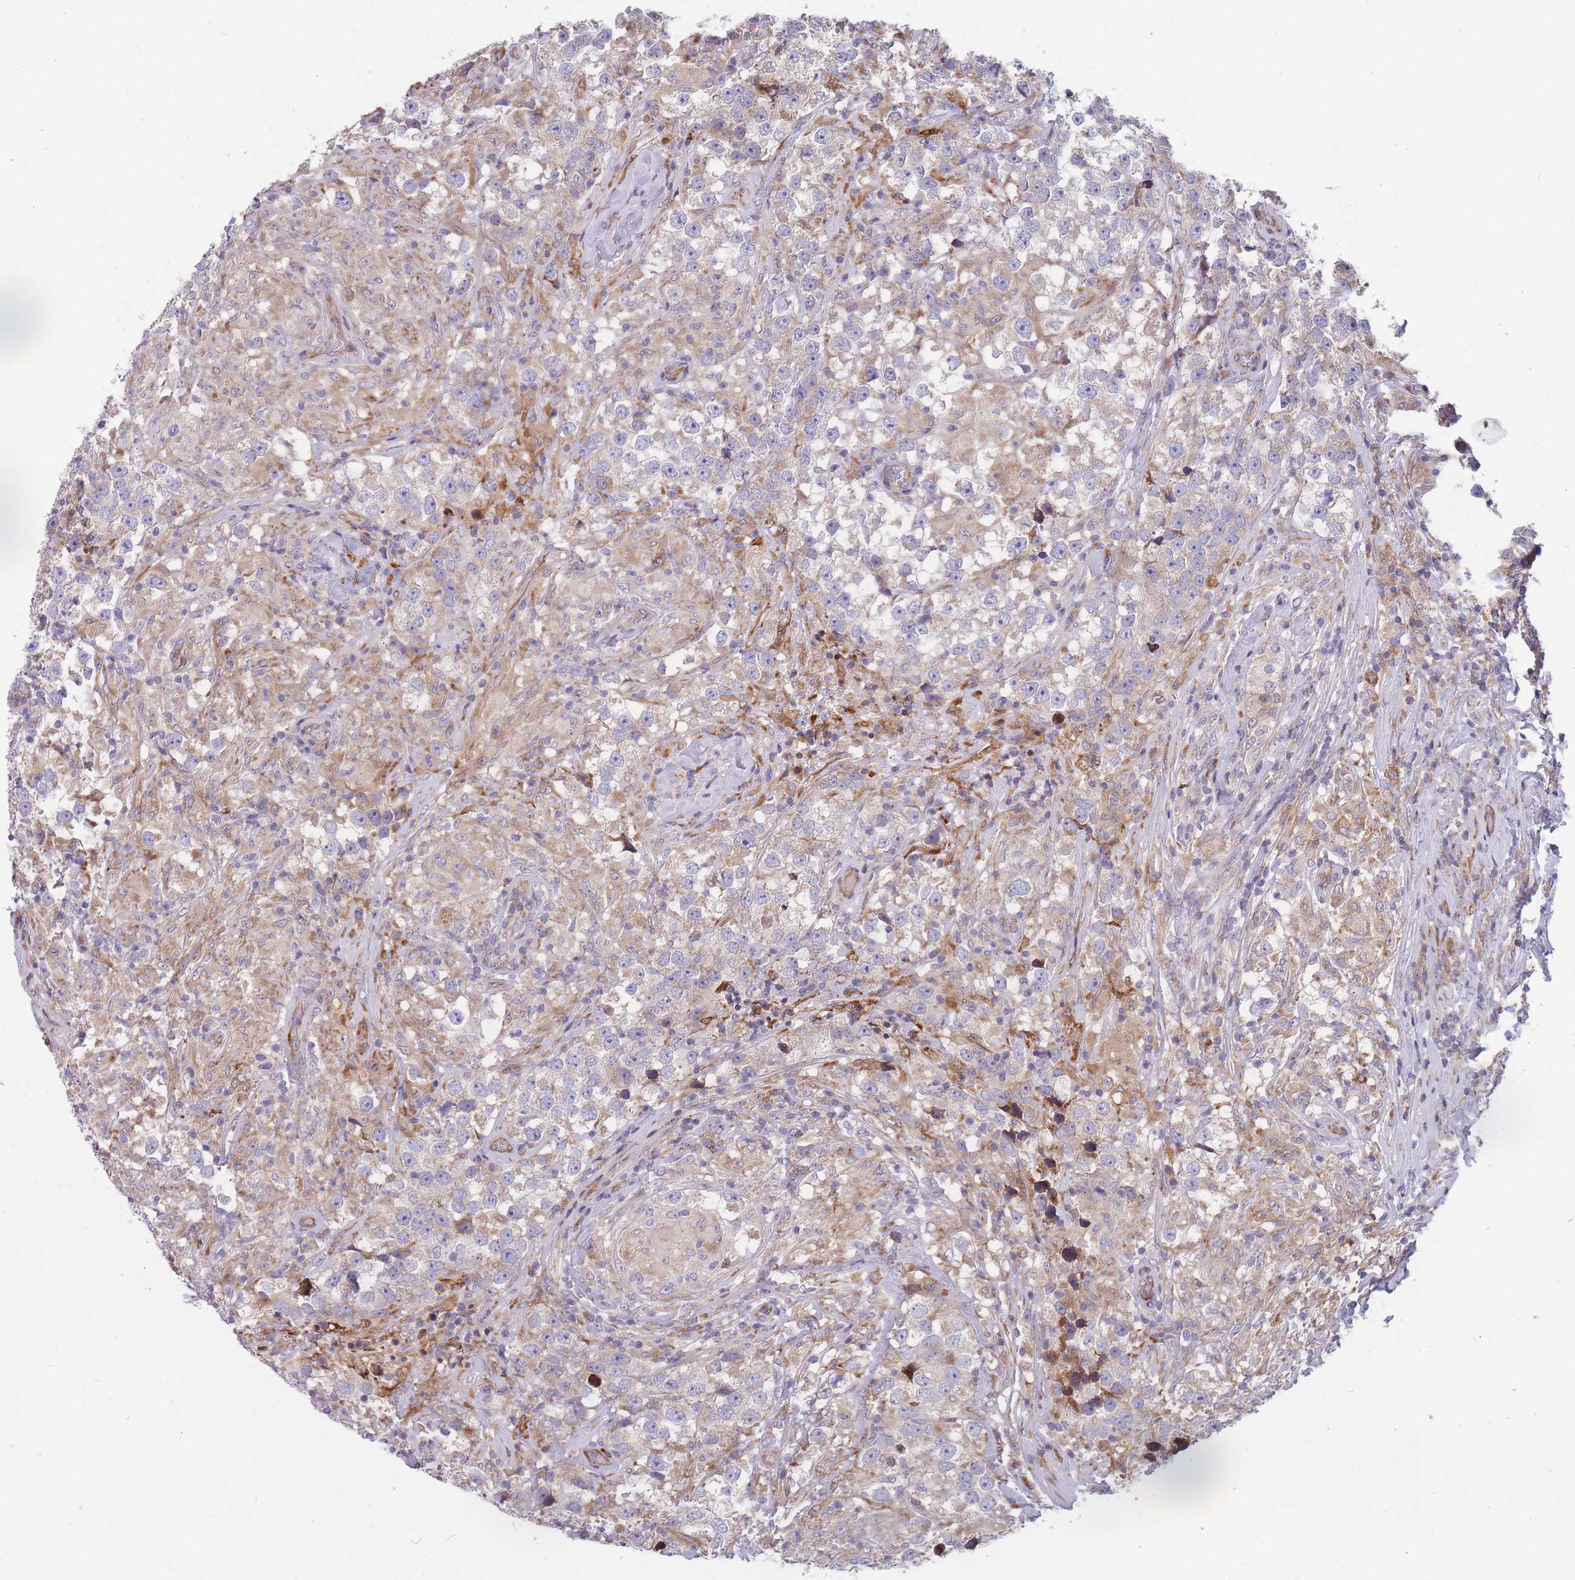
{"staining": {"intensity": "negative", "quantity": "none", "location": "none"}, "tissue": "testis cancer", "cell_type": "Tumor cells", "image_type": "cancer", "snomed": [{"axis": "morphology", "description": "Seminoma, NOS"}, {"axis": "topography", "description": "Testis"}], "caption": "The image reveals no staining of tumor cells in testis seminoma. (DAB (3,3'-diaminobenzidine) IHC with hematoxylin counter stain).", "gene": "TMEM131L", "patient": {"sex": "male", "age": 46}}